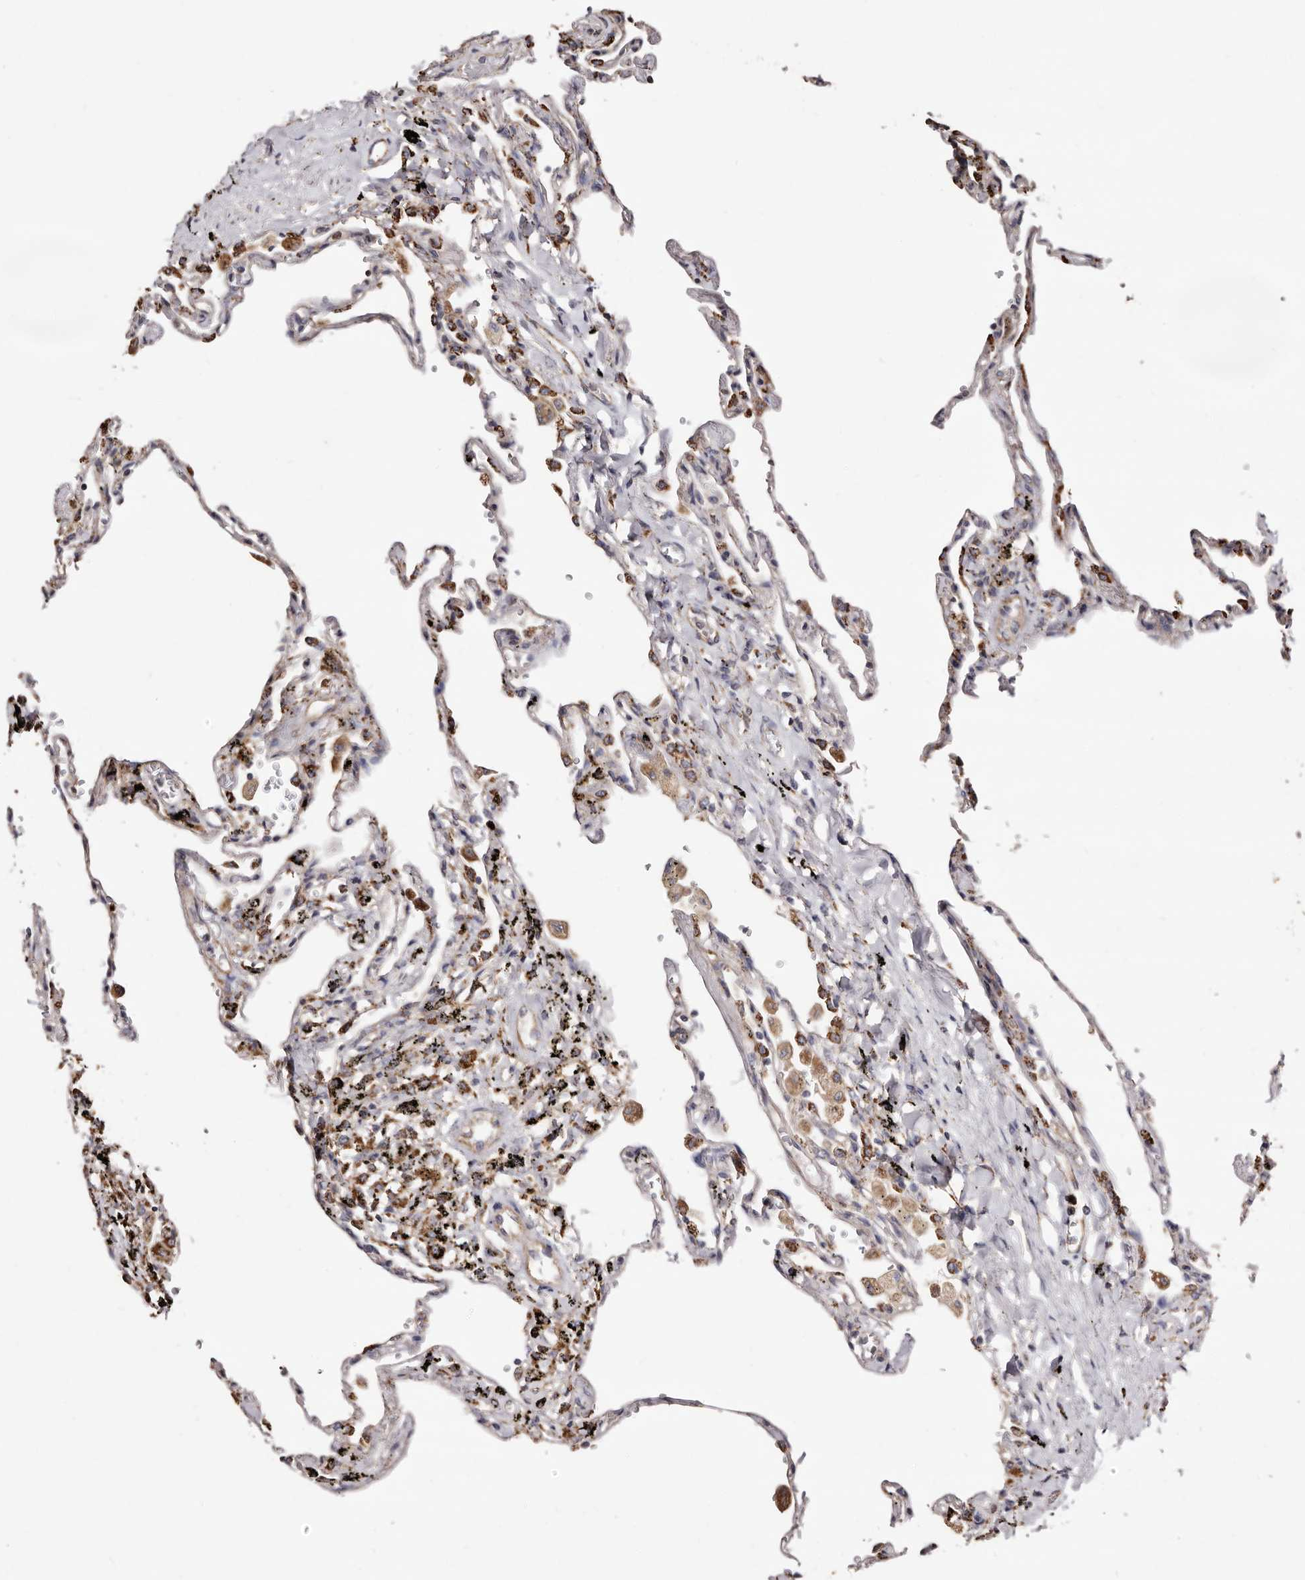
{"staining": {"intensity": "strong", "quantity": "25%-75%", "location": "cytoplasmic/membranous"}, "tissue": "lung", "cell_type": "Alveolar cells", "image_type": "normal", "snomed": [{"axis": "morphology", "description": "Normal tissue, NOS"}, {"axis": "topography", "description": "Lung"}], "caption": "Protein staining of benign lung exhibits strong cytoplasmic/membranous positivity in approximately 25%-75% of alveolar cells.", "gene": "LUZP1", "patient": {"sex": "male", "age": 59}}